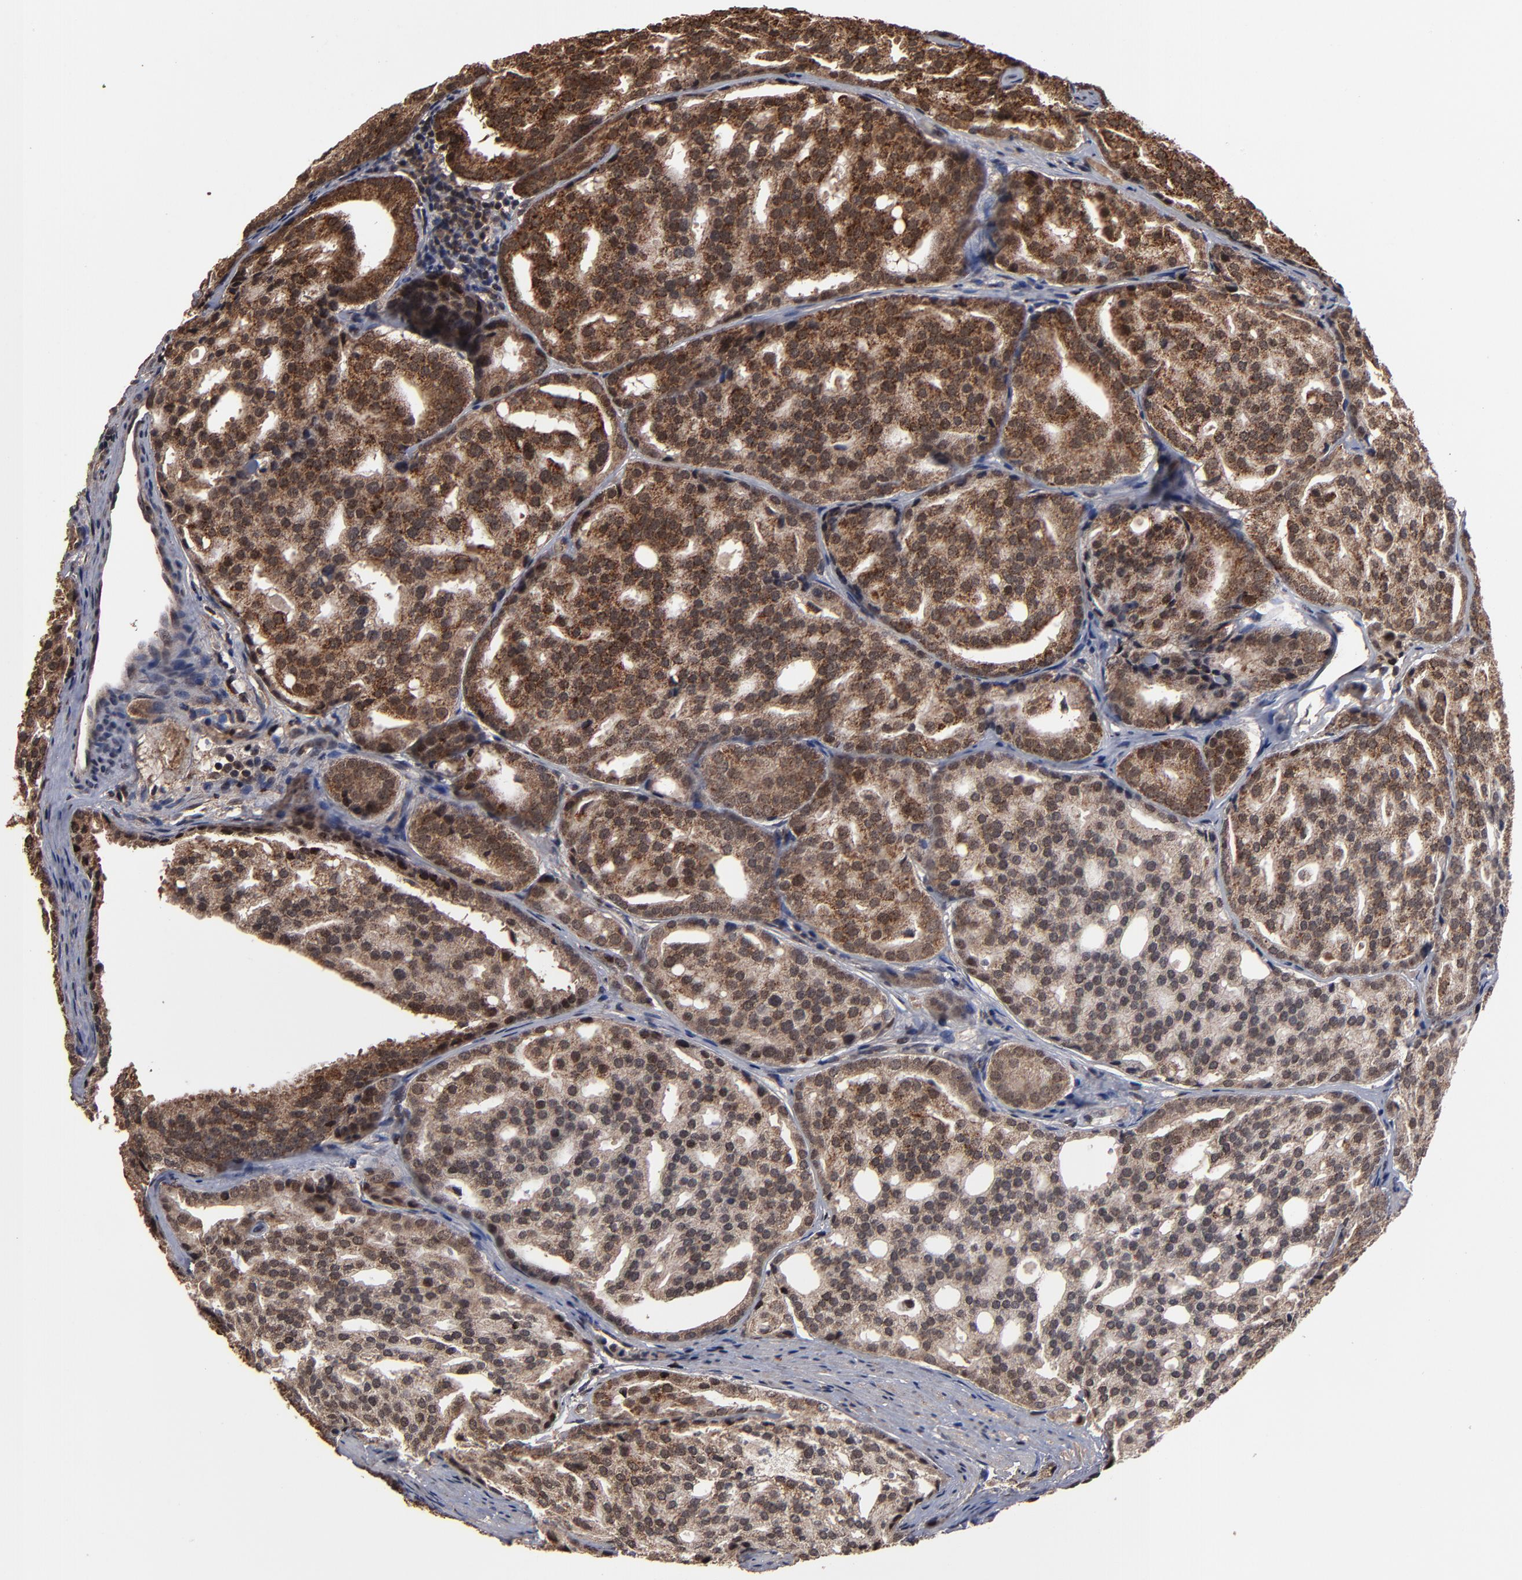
{"staining": {"intensity": "strong", "quantity": ">75%", "location": "cytoplasmic/membranous,nuclear"}, "tissue": "prostate cancer", "cell_type": "Tumor cells", "image_type": "cancer", "snomed": [{"axis": "morphology", "description": "Adenocarcinoma, High grade"}, {"axis": "topography", "description": "Prostate"}], "caption": "High-grade adenocarcinoma (prostate) tissue displays strong cytoplasmic/membranous and nuclear staining in approximately >75% of tumor cells, visualized by immunohistochemistry.", "gene": "NXF2B", "patient": {"sex": "male", "age": 64}}